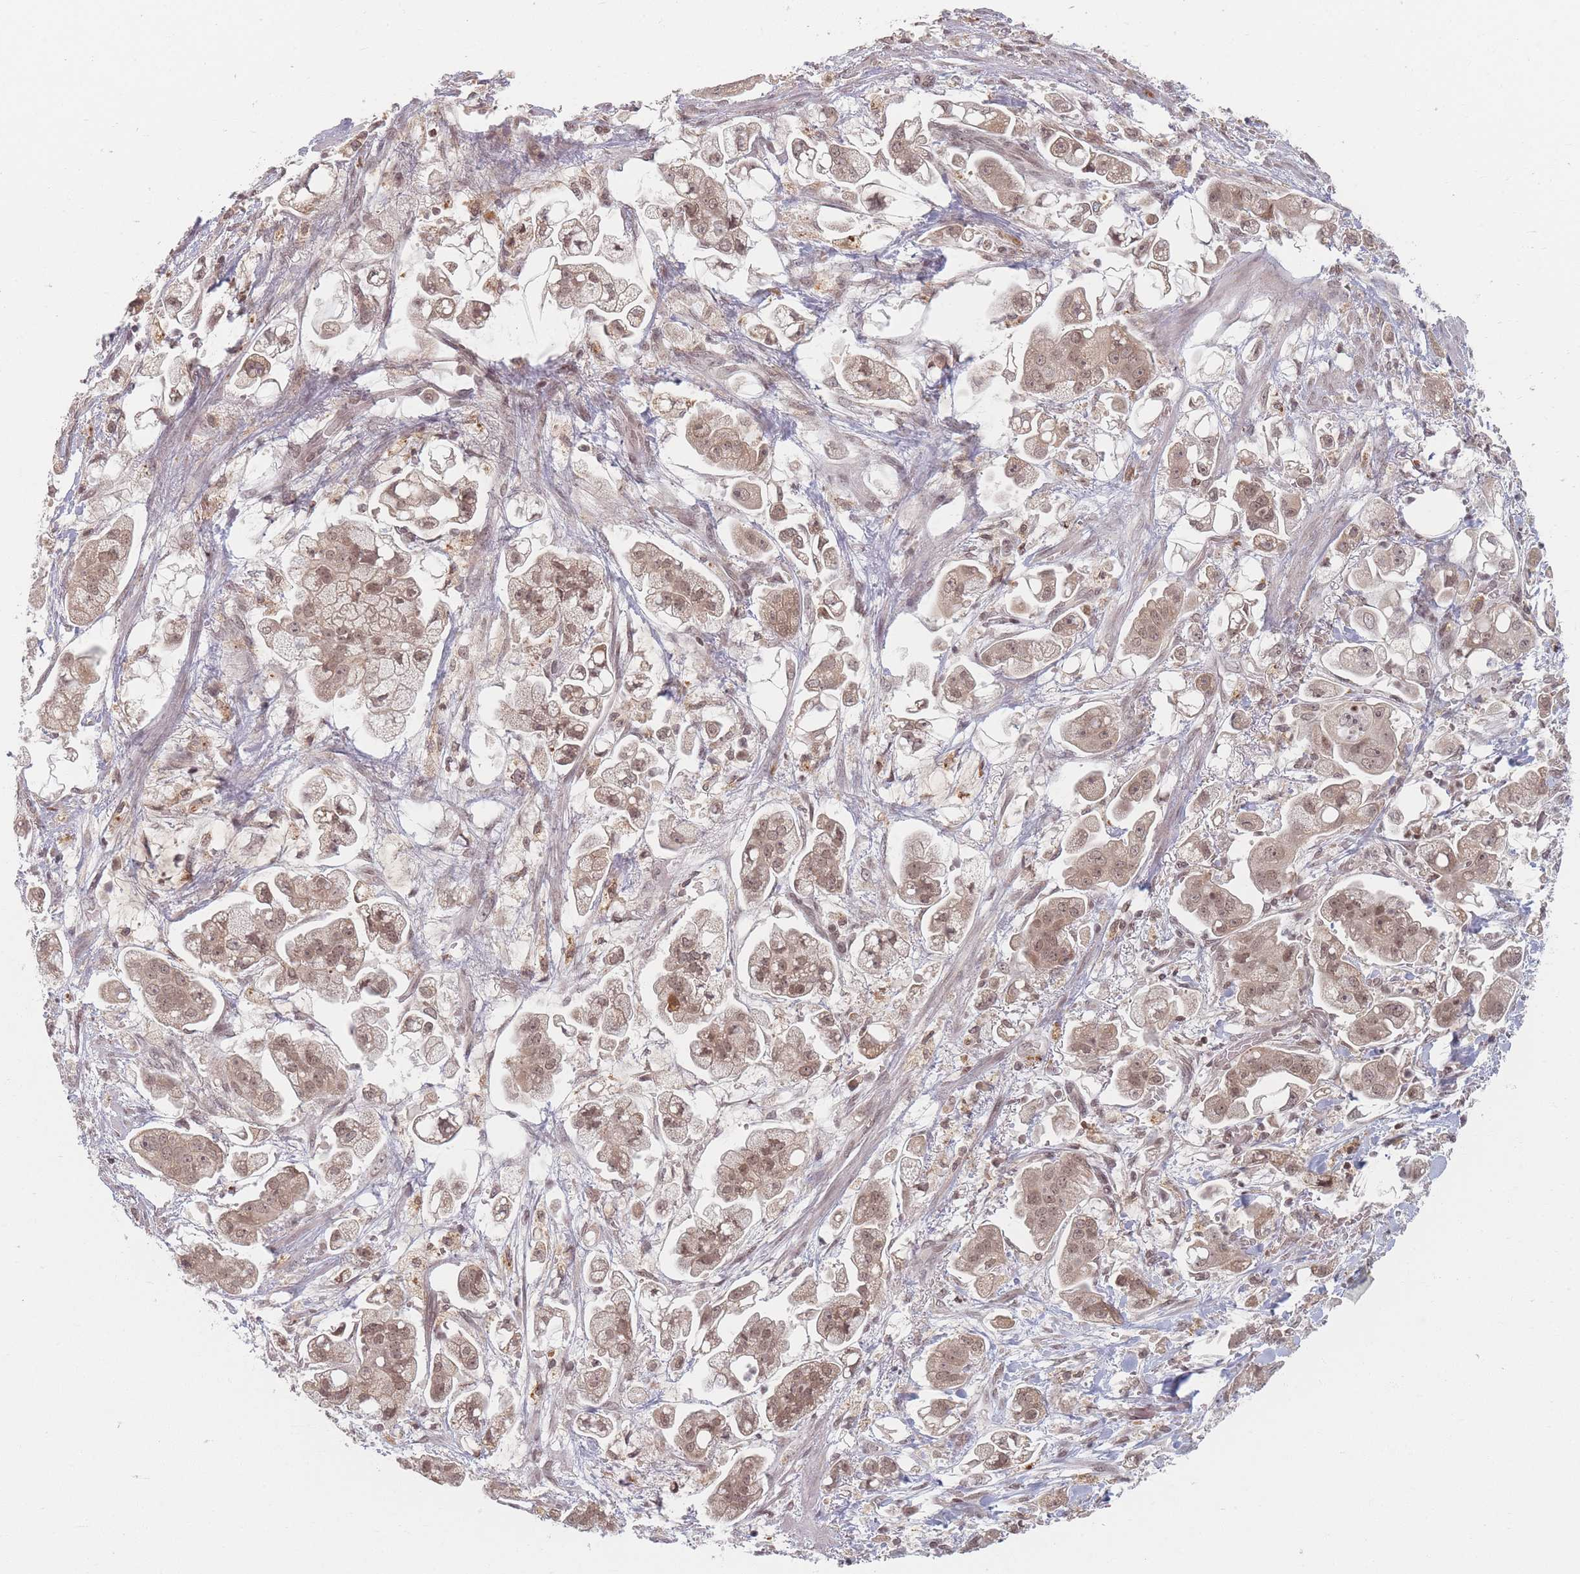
{"staining": {"intensity": "moderate", "quantity": ">75%", "location": "cytoplasmic/membranous,nuclear"}, "tissue": "stomach cancer", "cell_type": "Tumor cells", "image_type": "cancer", "snomed": [{"axis": "morphology", "description": "Adenocarcinoma, NOS"}, {"axis": "topography", "description": "Stomach"}], "caption": "A micrograph of stomach cancer (adenocarcinoma) stained for a protein demonstrates moderate cytoplasmic/membranous and nuclear brown staining in tumor cells.", "gene": "SPATA45", "patient": {"sex": "male", "age": 62}}